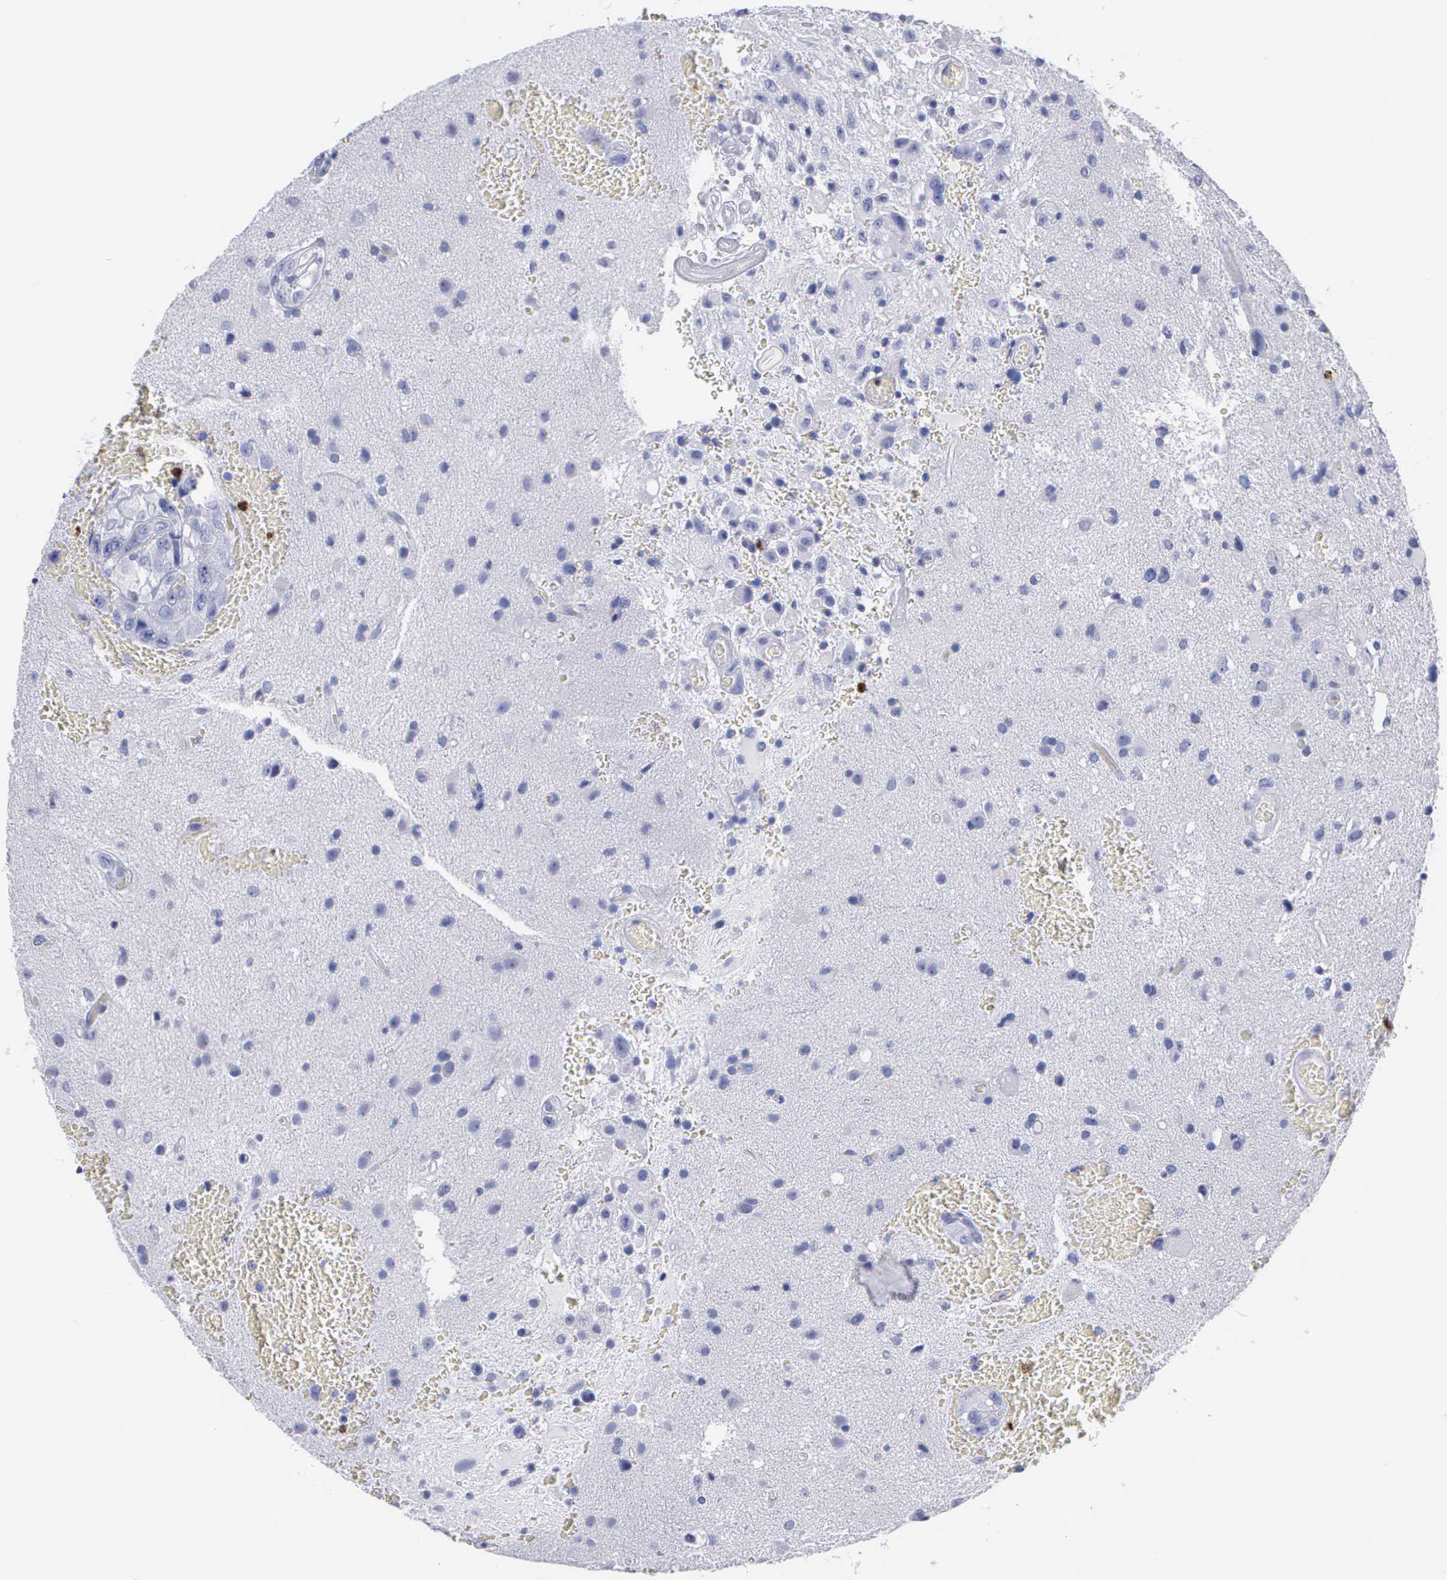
{"staining": {"intensity": "negative", "quantity": "none", "location": "none"}, "tissue": "glioma", "cell_type": "Tumor cells", "image_type": "cancer", "snomed": [{"axis": "morphology", "description": "Glioma, malignant, High grade"}, {"axis": "topography", "description": "Brain"}], "caption": "A photomicrograph of glioma stained for a protein shows no brown staining in tumor cells.", "gene": "CTSG", "patient": {"sex": "male", "age": 48}}